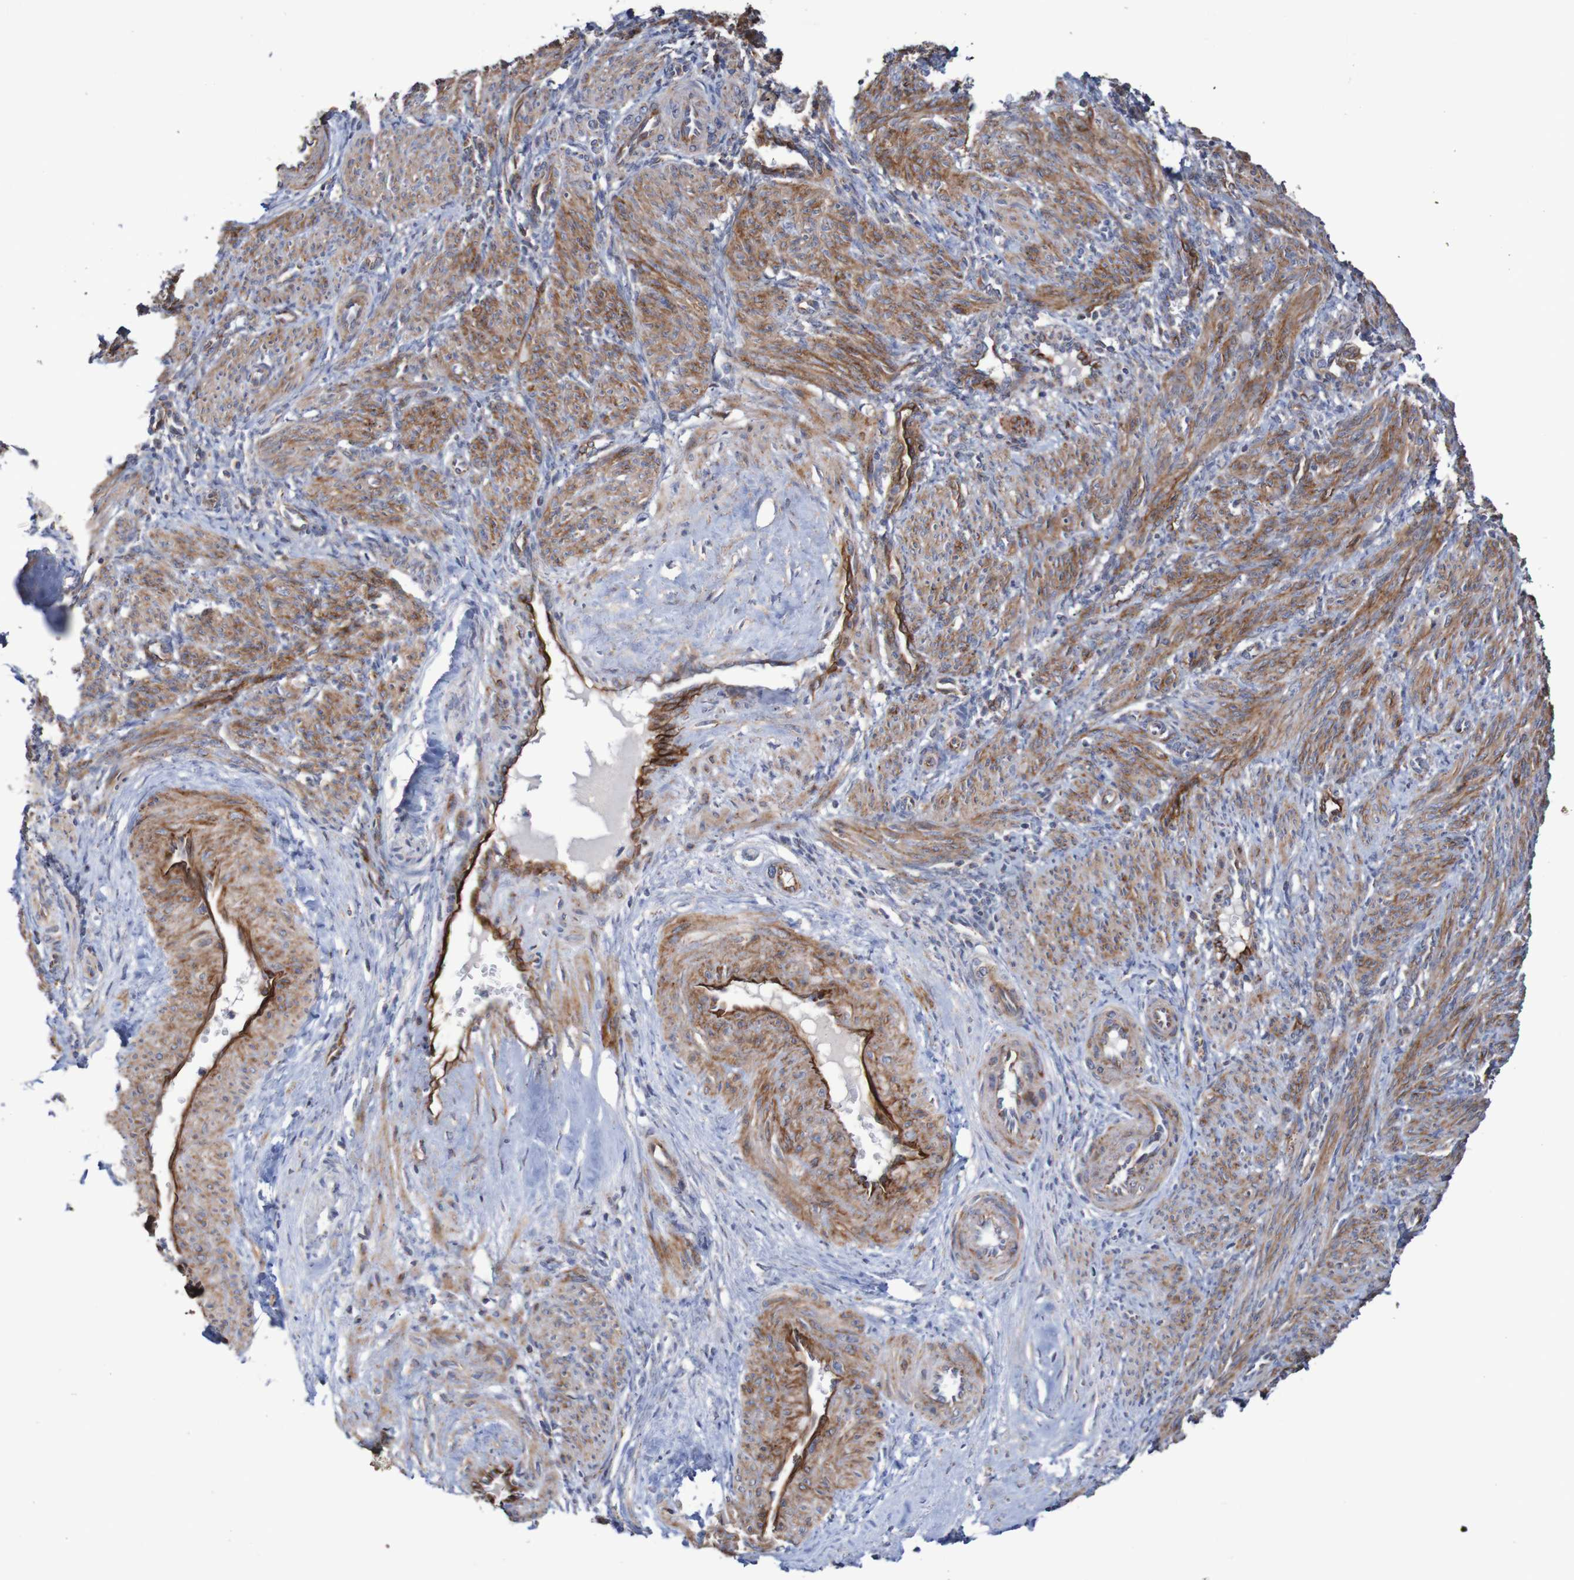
{"staining": {"intensity": "moderate", "quantity": ">75%", "location": "cytoplasmic/membranous"}, "tissue": "smooth muscle", "cell_type": "Smooth muscle cells", "image_type": "normal", "snomed": [{"axis": "morphology", "description": "Normal tissue, NOS"}, {"axis": "topography", "description": "Endometrium"}], "caption": "Brown immunohistochemical staining in benign human smooth muscle exhibits moderate cytoplasmic/membranous positivity in approximately >75% of smooth muscle cells.", "gene": "MMEL1", "patient": {"sex": "female", "age": 33}}